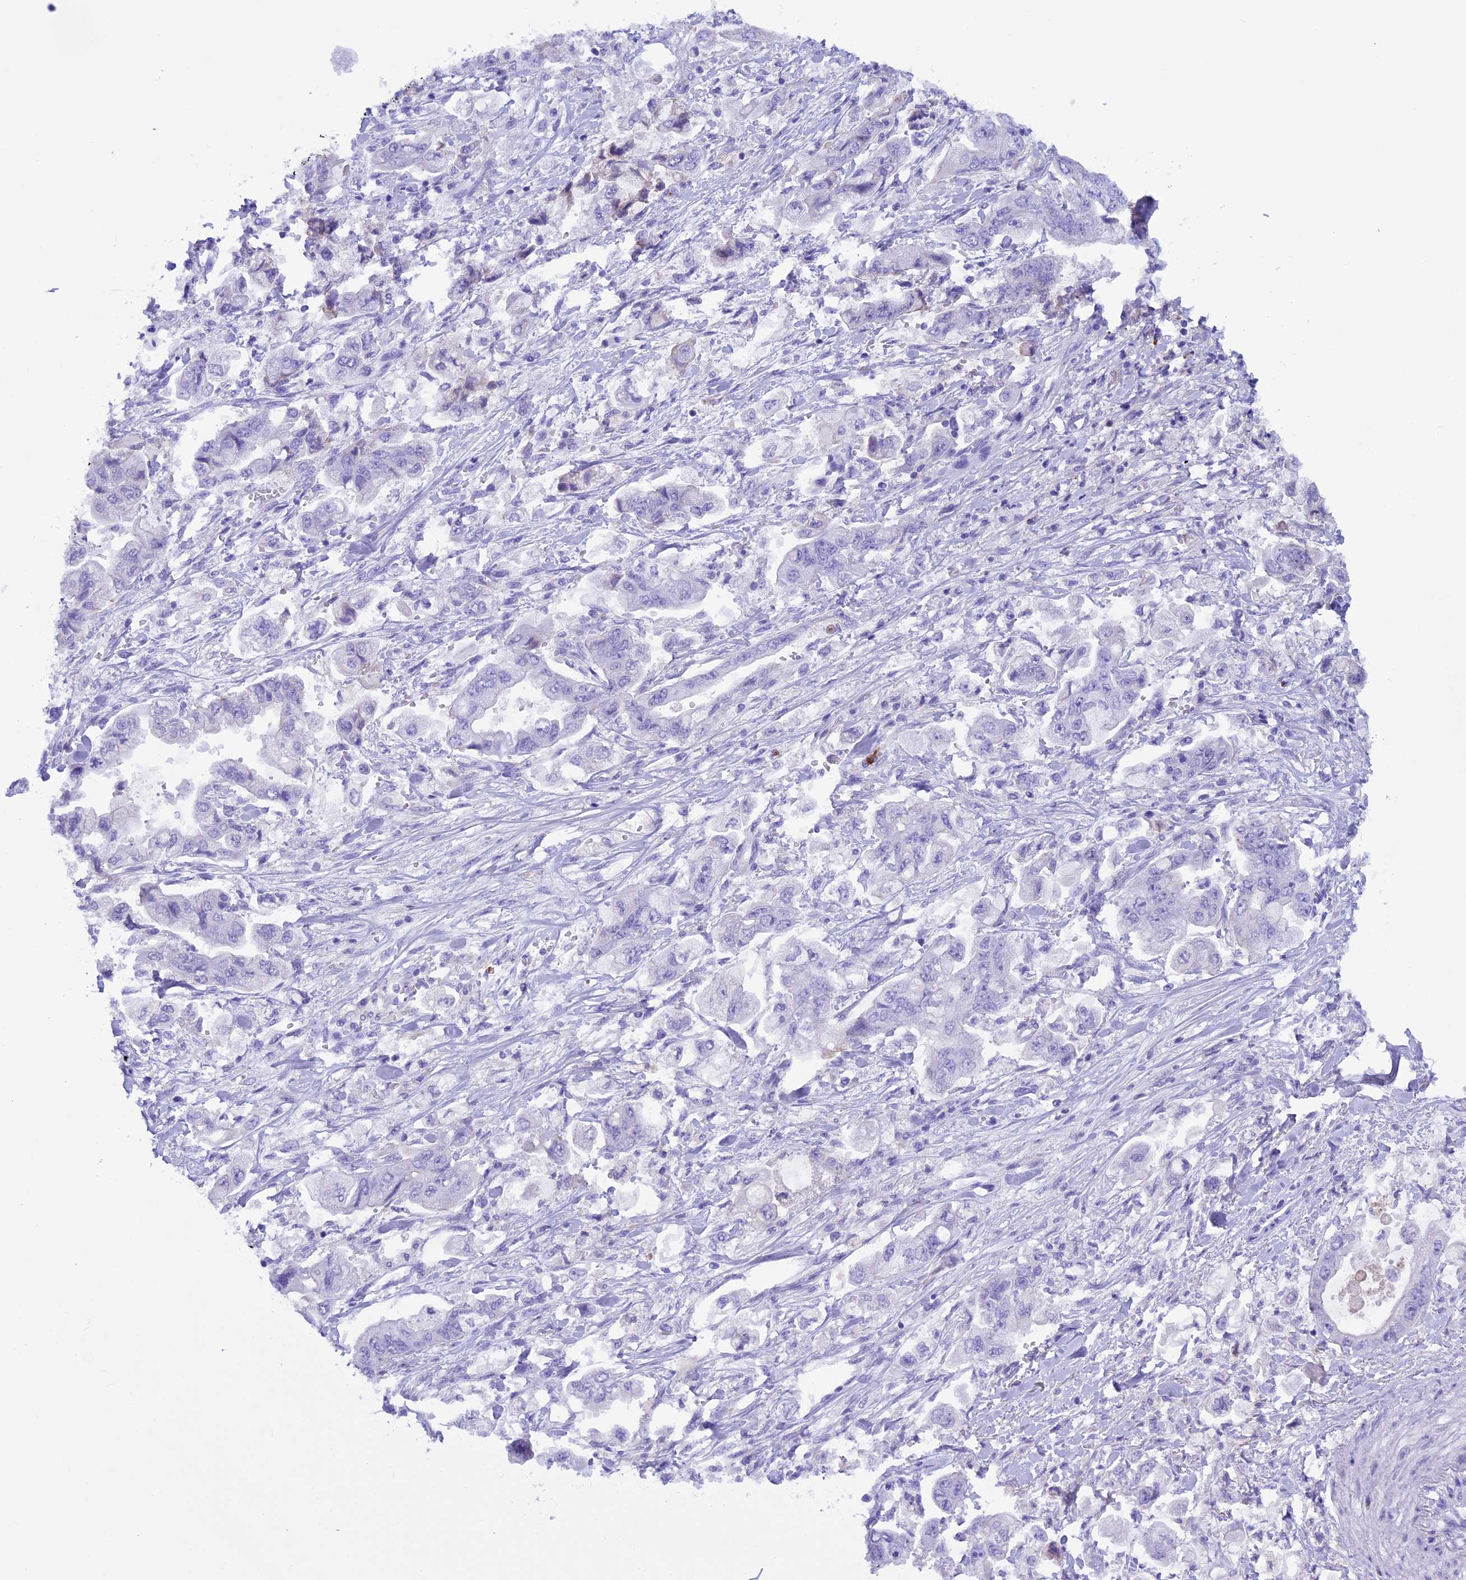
{"staining": {"intensity": "negative", "quantity": "none", "location": "none"}, "tissue": "stomach cancer", "cell_type": "Tumor cells", "image_type": "cancer", "snomed": [{"axis": "morphology", "description": "Adenocarcinoma, NOS"}, {"axis": "topography", "description": "Stomach"}], "caption": "High magnification brightfield microscopy of adenocarcinoma (stomach) stained with DAB (3,3'-diaminobenzidine) (brown) and counterstained with hematoxylin (blue): tumor cells show no significant staining.", "gene": "IGSF6", "patient": {"sex": "male", "age": 62}}